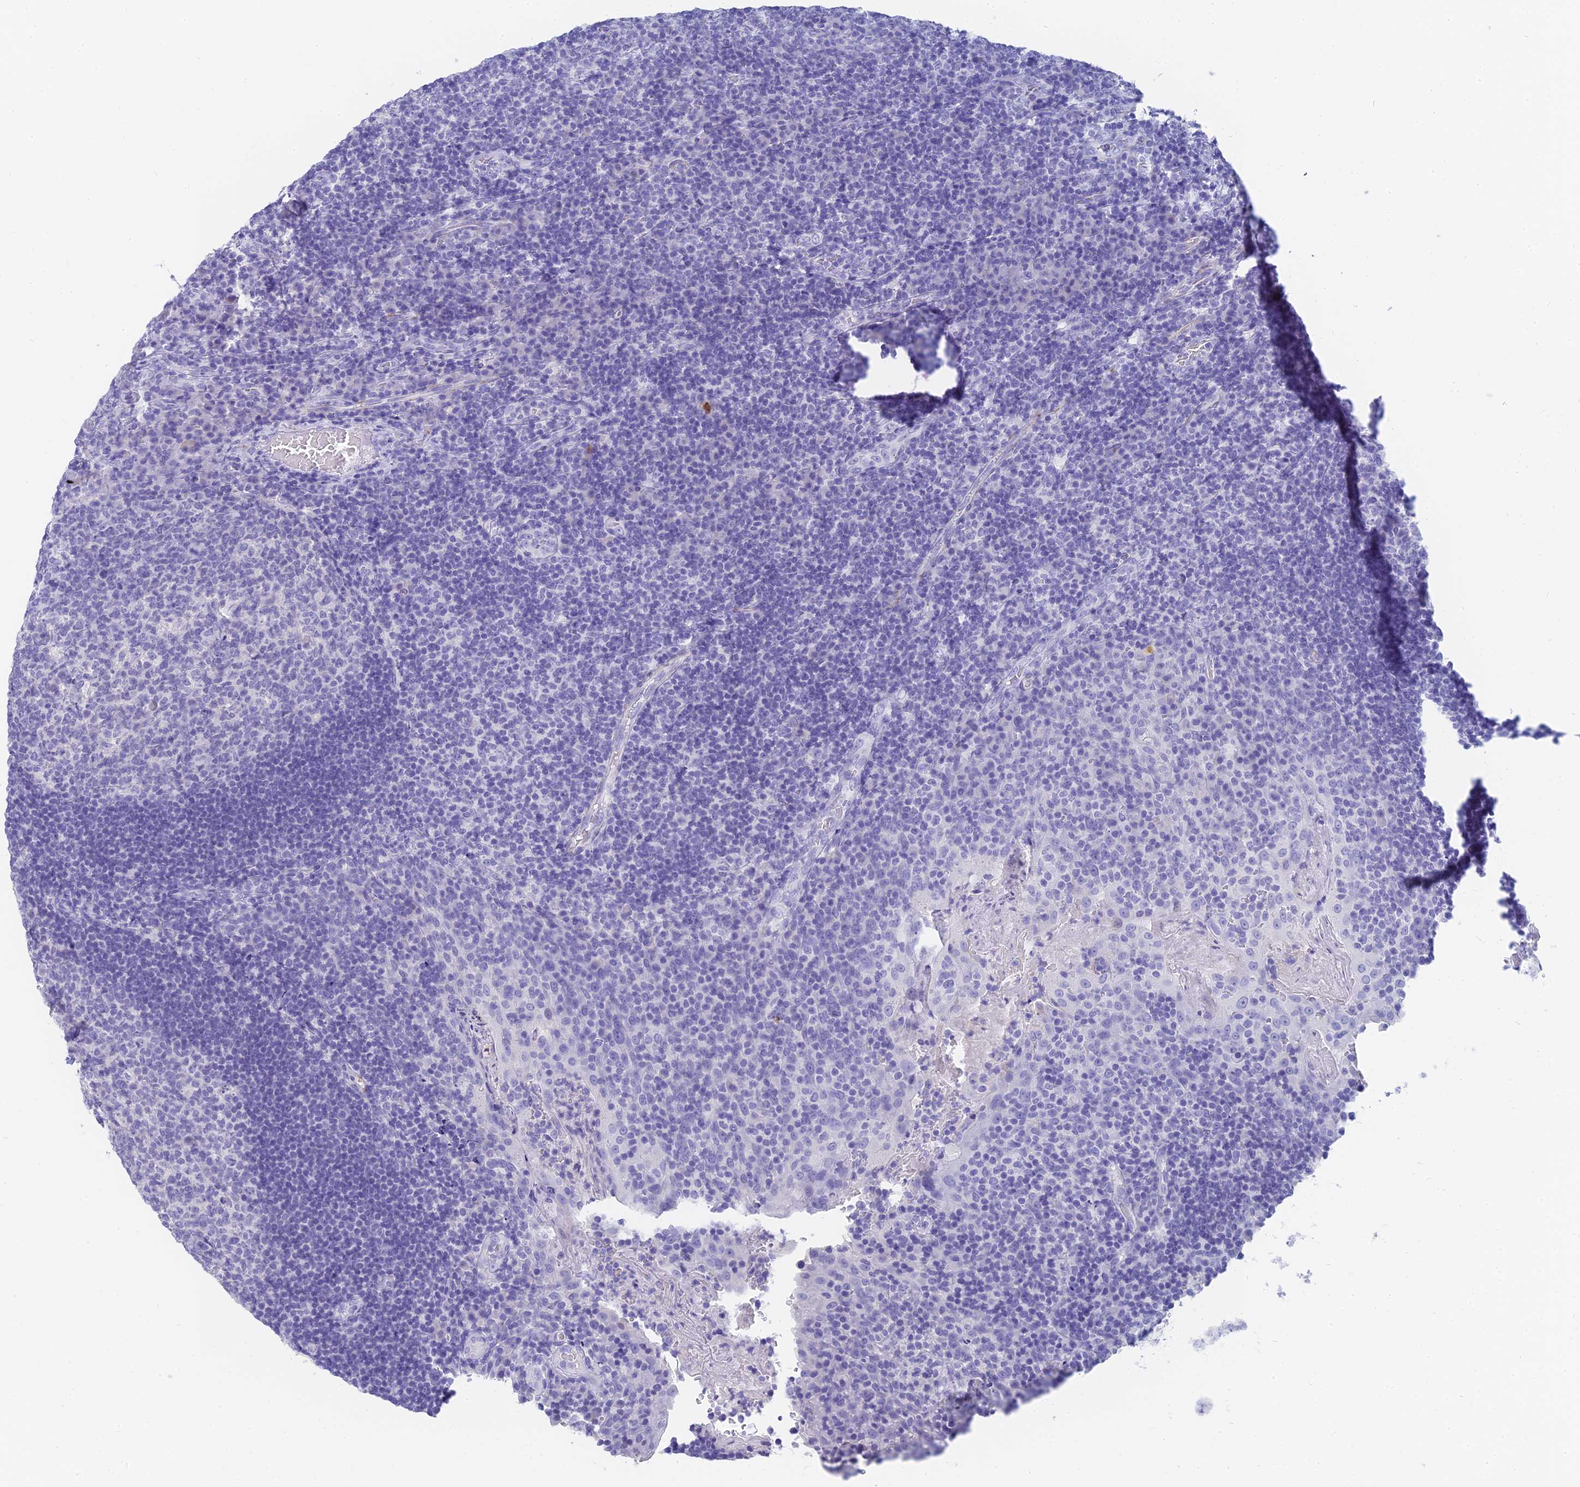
{"staining": {"intensity": "negative", "quantity": "none", "location": "none"}, "tissue": "tonsil", "cell_type": "Germinal center cells", "image_type": "normal", "snomed": [{"axis": "morphology", "description": "Normal tissue, NOS"}, {"axis": "topography", "description": "Tonsil"}], "caption": "The image demonstrates no staining of germinal center cells in normal tonsil. (DAB IHC visualized using brightfield microscopy, high magnification).", "gene": "SLC36A2", "patient": {"sex": "male", "age": 17}}